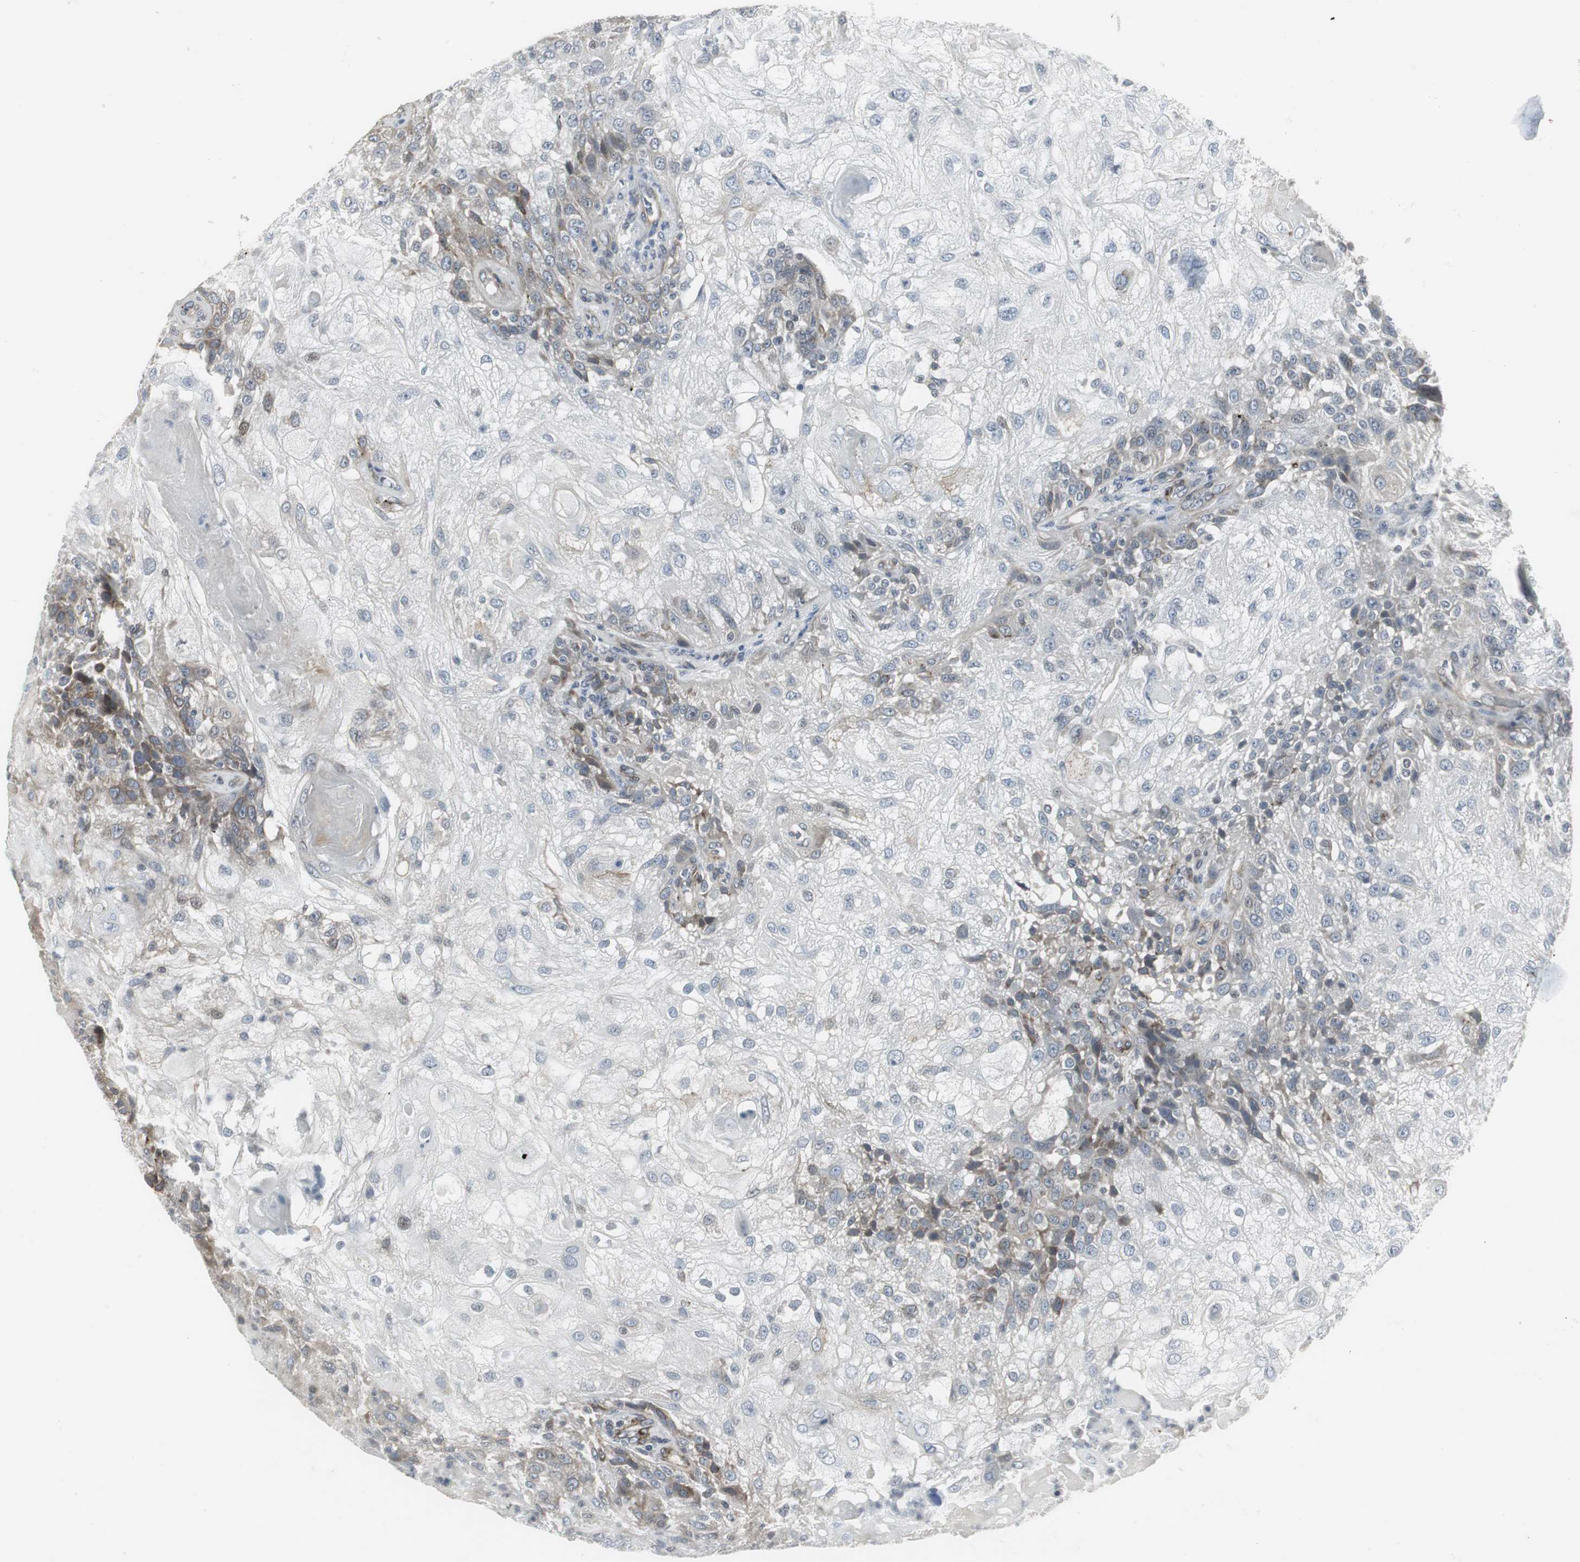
{"staining": {"intensity": "moderate", "quantity": "<25%", "location": "cytoplasmic/membranous"}, "tissue": "skin cancer", "cell_type": "Tumor cells", "image_type": "cancer", "snomed": [{"axis": "morphology", "description": "Normal tissue, NOS"}, {"axis": "morphology", "description": "Squamous cell carcinoma, NOS"}, {"axis": "topography", "description": "Skin"}], "caption": "Immunohistochemical staining of skin squamous cell carcinoma exhibits low levels of moderate cytoplasmic/membranous protein staining in about <25% of tumor cells. (Brightfield microscopy of DAB IHC at high magnification).", "gene": "SCYL3", "patient": {"sex": "female", "age": 83}}